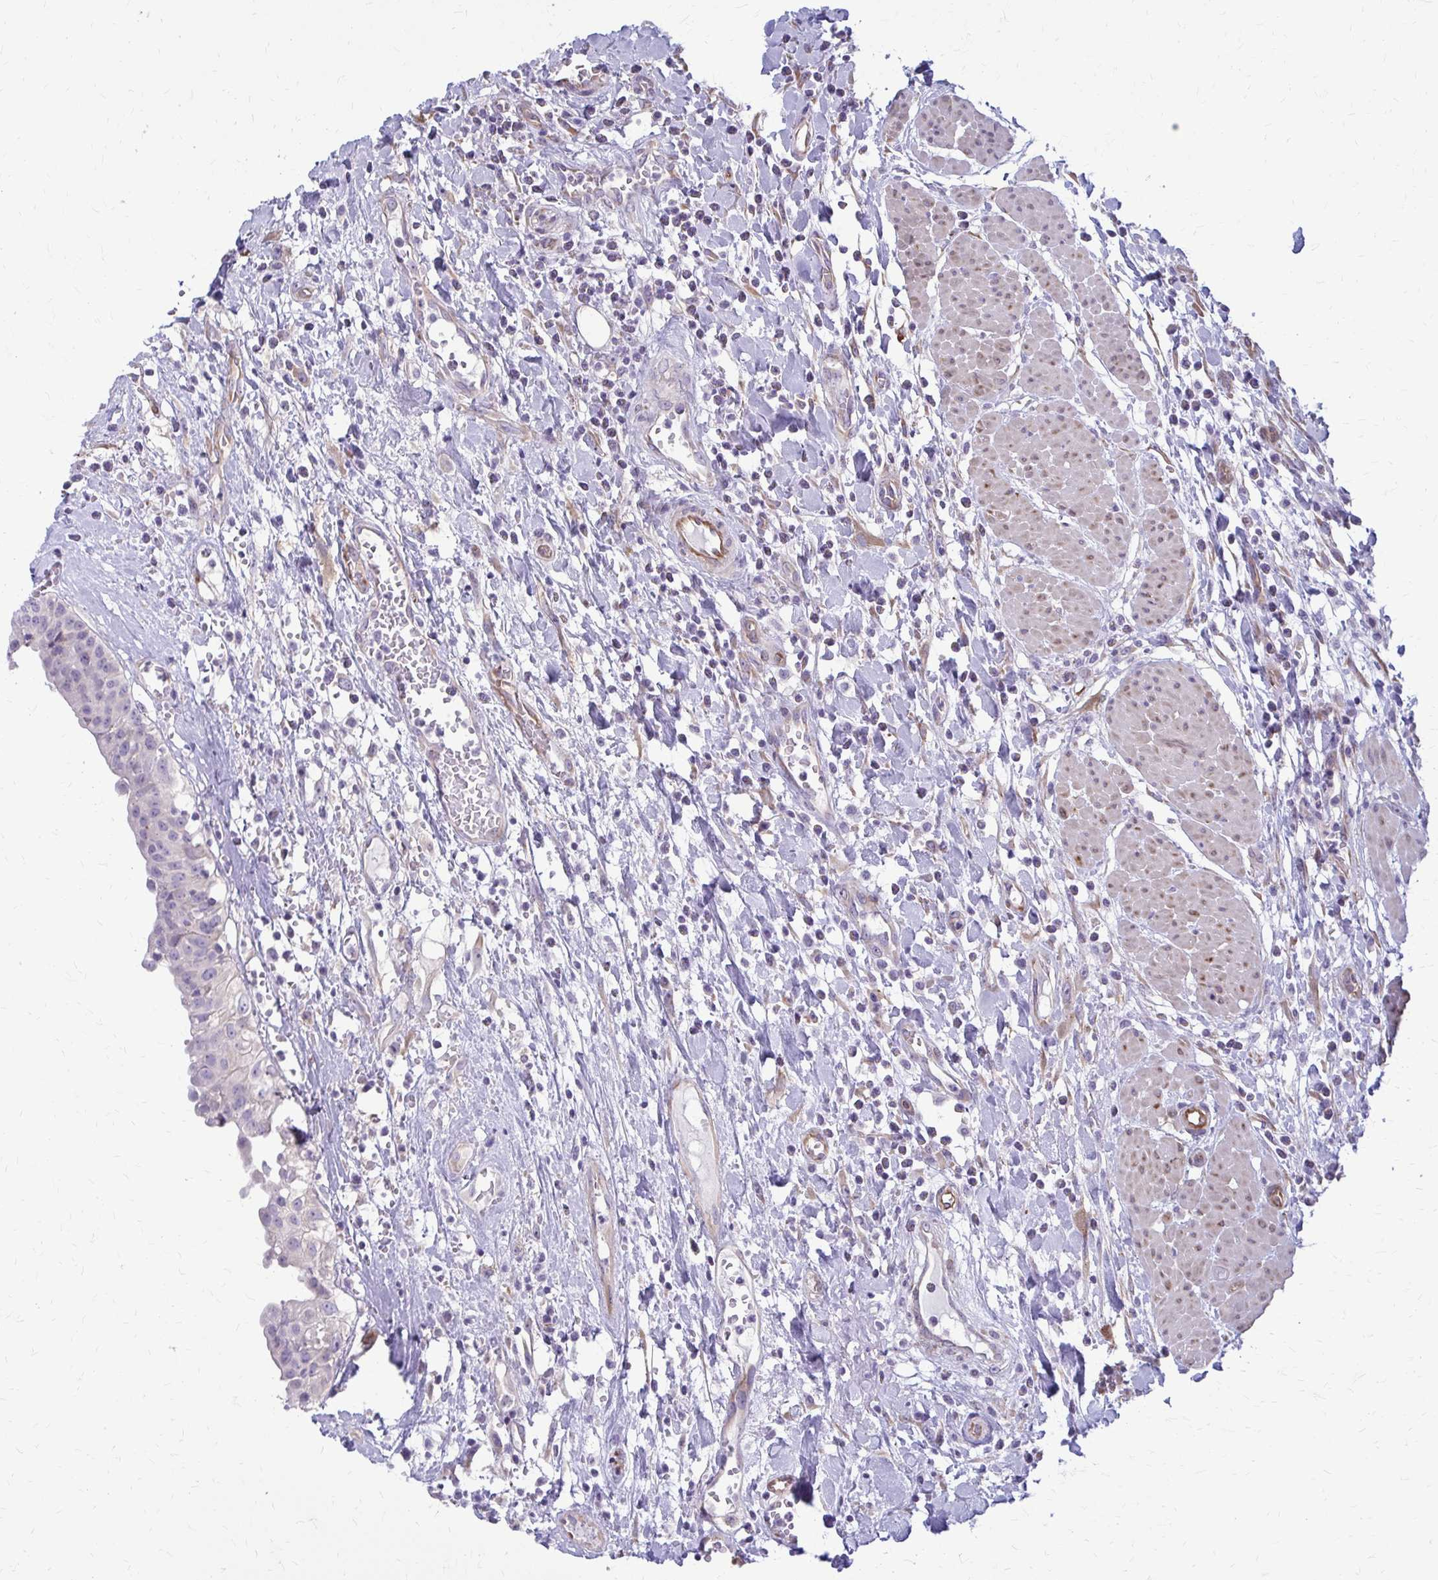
{"staining": {"intensity": "weak", "quantity": "<25%", "location": "cytoplasmic/membranous"}, "tissue": "urinary bladder", "cell_type": "Urothelial cells", "image_type": "normal", "snomed": [{"axis": "morphology", "description": "Normal tissue, NOS"}, {"axis": "topography", "description": "Urinary bladder"}], "caption": "Histopathology image shows no protein staining in urothelial cells of normal urinary bladder. (DAB immunohistochemistry (IHC) visualized using brightfield microscopy, high magnification).", "gene": "DEPP1", "patient": {"sex": "male", "age": 64}}